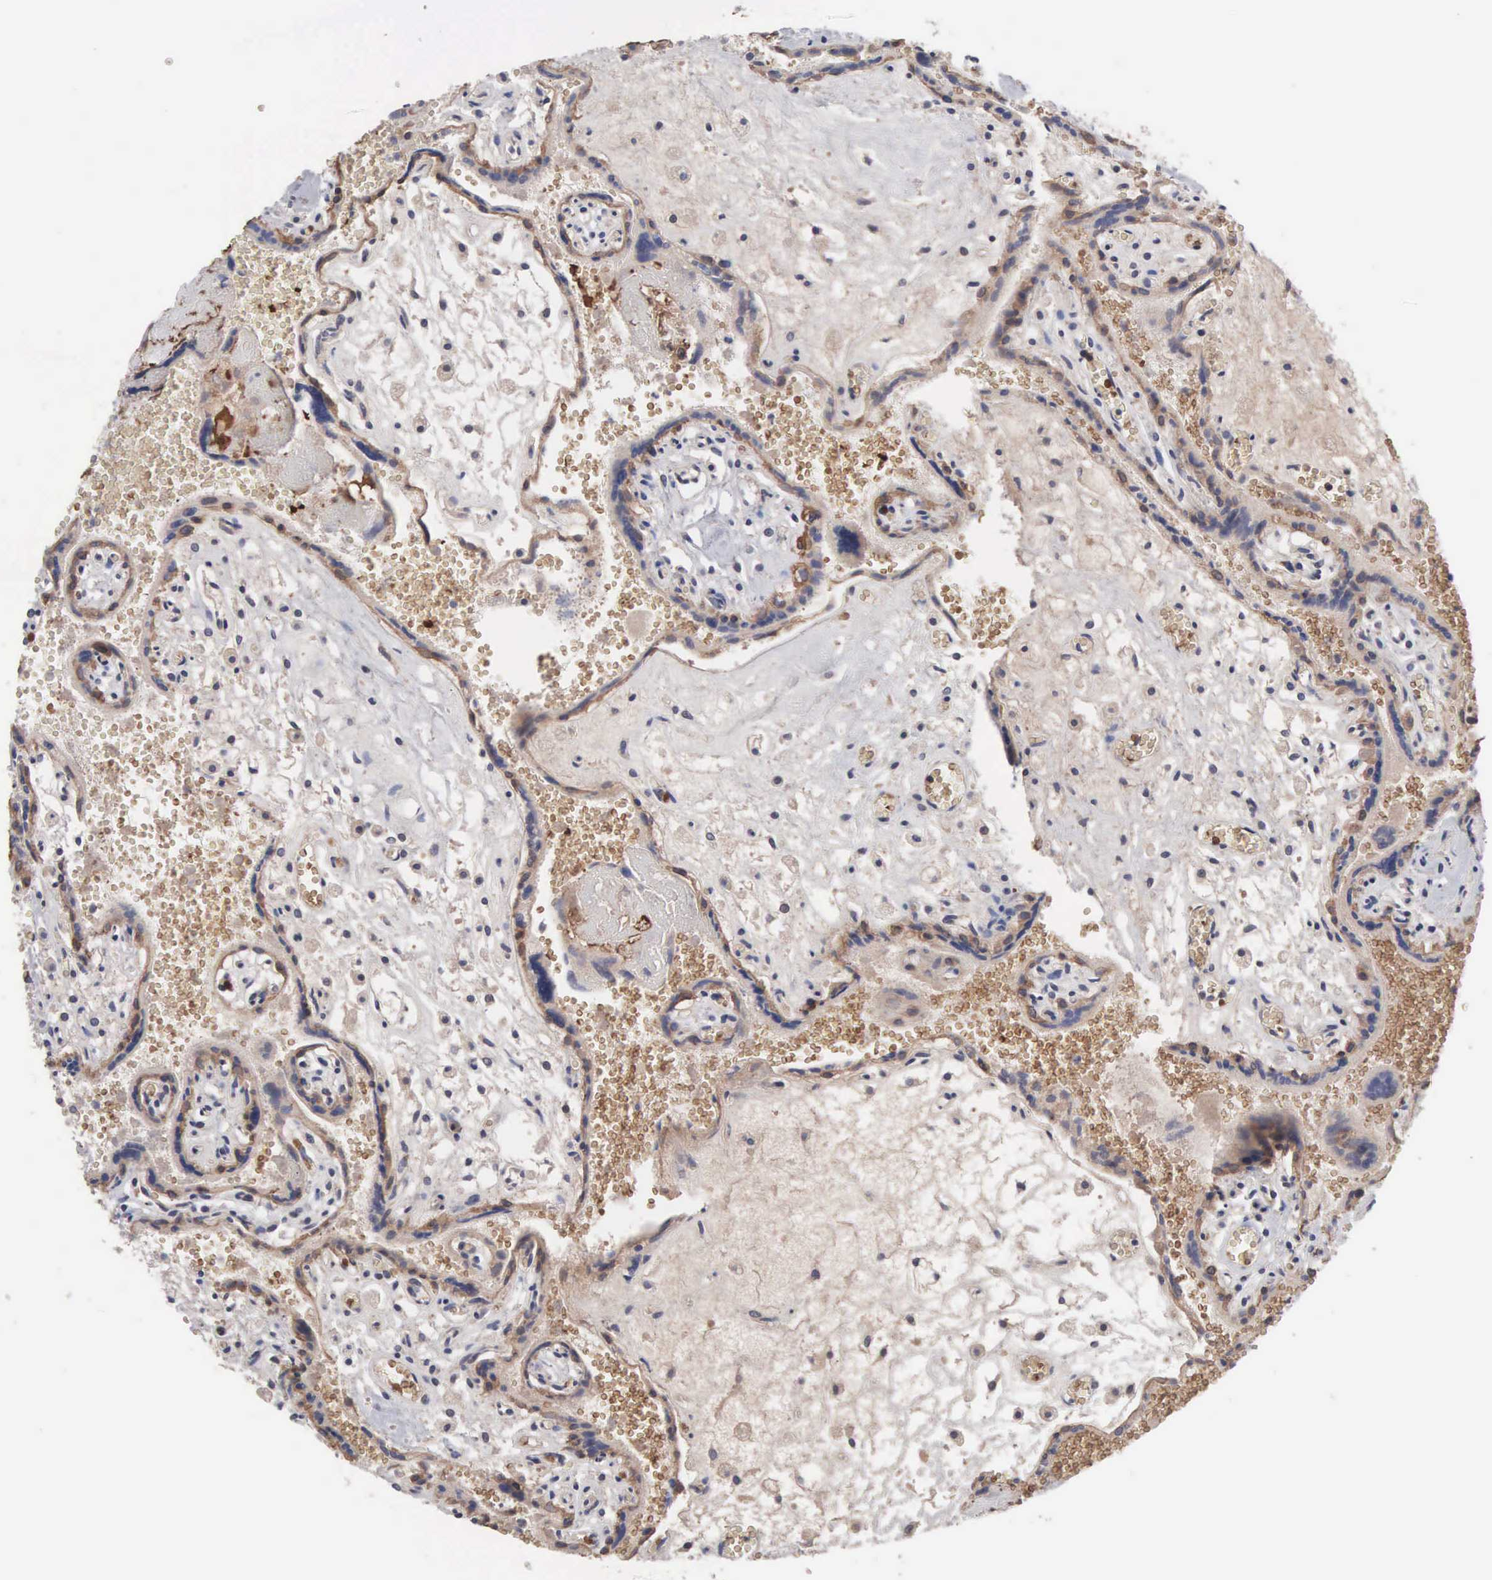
{"staining": {"intensity": "moderate", "quantity": ">75%", "location": "cytoplasmic/membranous"}, "tissue": "placenta", "cell_type": "Decidual cells", "image_type": "normal", "snomed": [{"axis": "morphology", "description": "Normal tissue, NOS"}, {"axis": "topography", "description": "Placenta"}], "caption": "This micrograph exhibits unremarkable placenta stained with immunohistochemistry to label a protein in brown. The cytoplasmic/membranous of decidual cells show moderate positivity for the protein. Nuclei are counter-stained blue.", "gene": "INF2", "patient": {"sex": "female", "age": 40}}